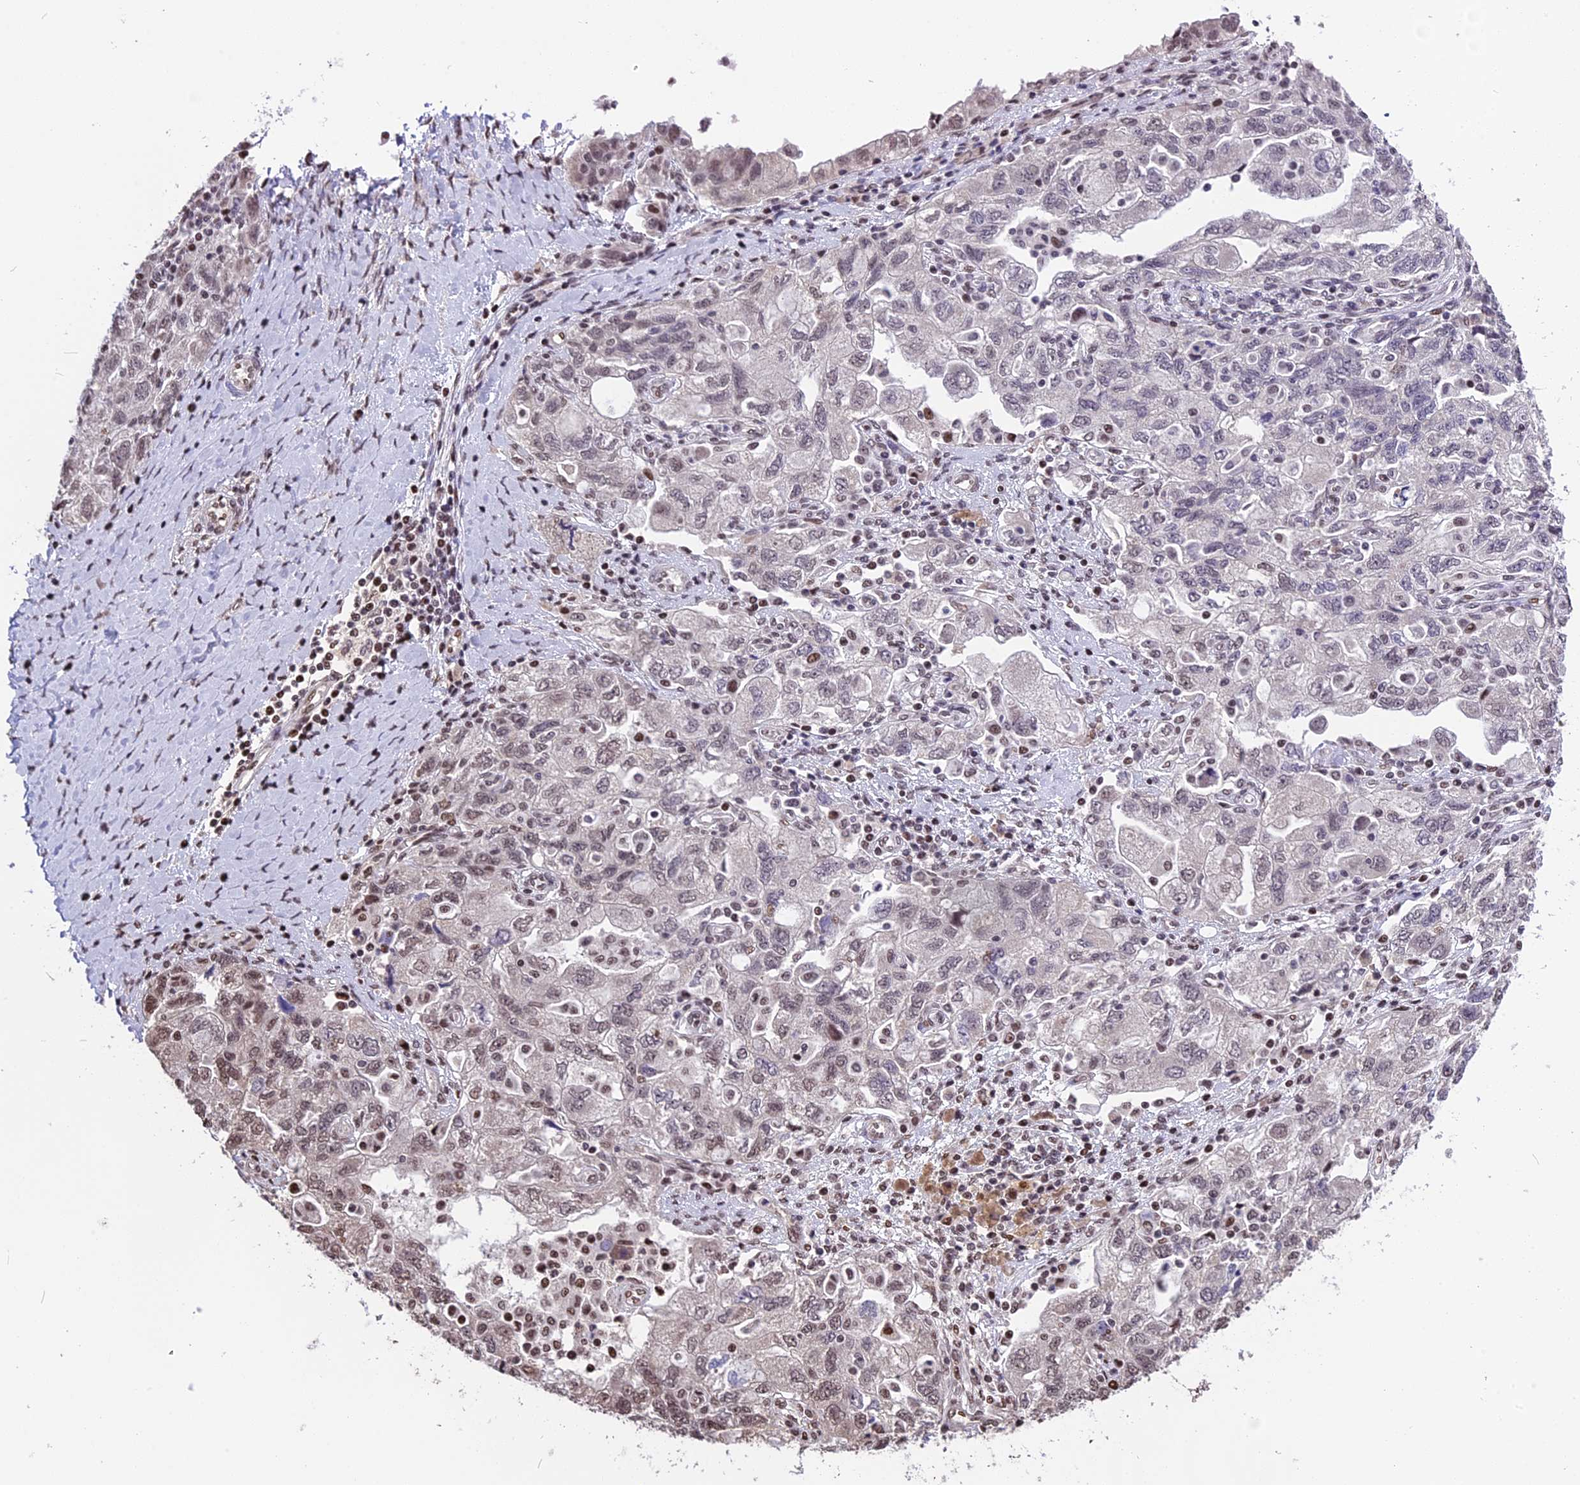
{"staining": {"intensity": "weak", "quantity": "<25%", "location": "nuclear"}, "tissue": "ovarian cancer", "cell_type": "Tumor cells", "image_type": "cancer", "snomed": [{"axis": "morphology", "description": "Carcinoma, NOS"}, {"axis": "morphology", "description": "Cystadenocarcinoma, serous, NOS"}, {"axis": "topography", "description": "Ovary"}], "caption": "DAB immunohistochemical staining of human ovarian cancer (serous cystadenocarcinoma) exhibits no significant staining in tumor cells.", "gene": "POLR3E", "patient": {"sex": "female", "age": 69}}